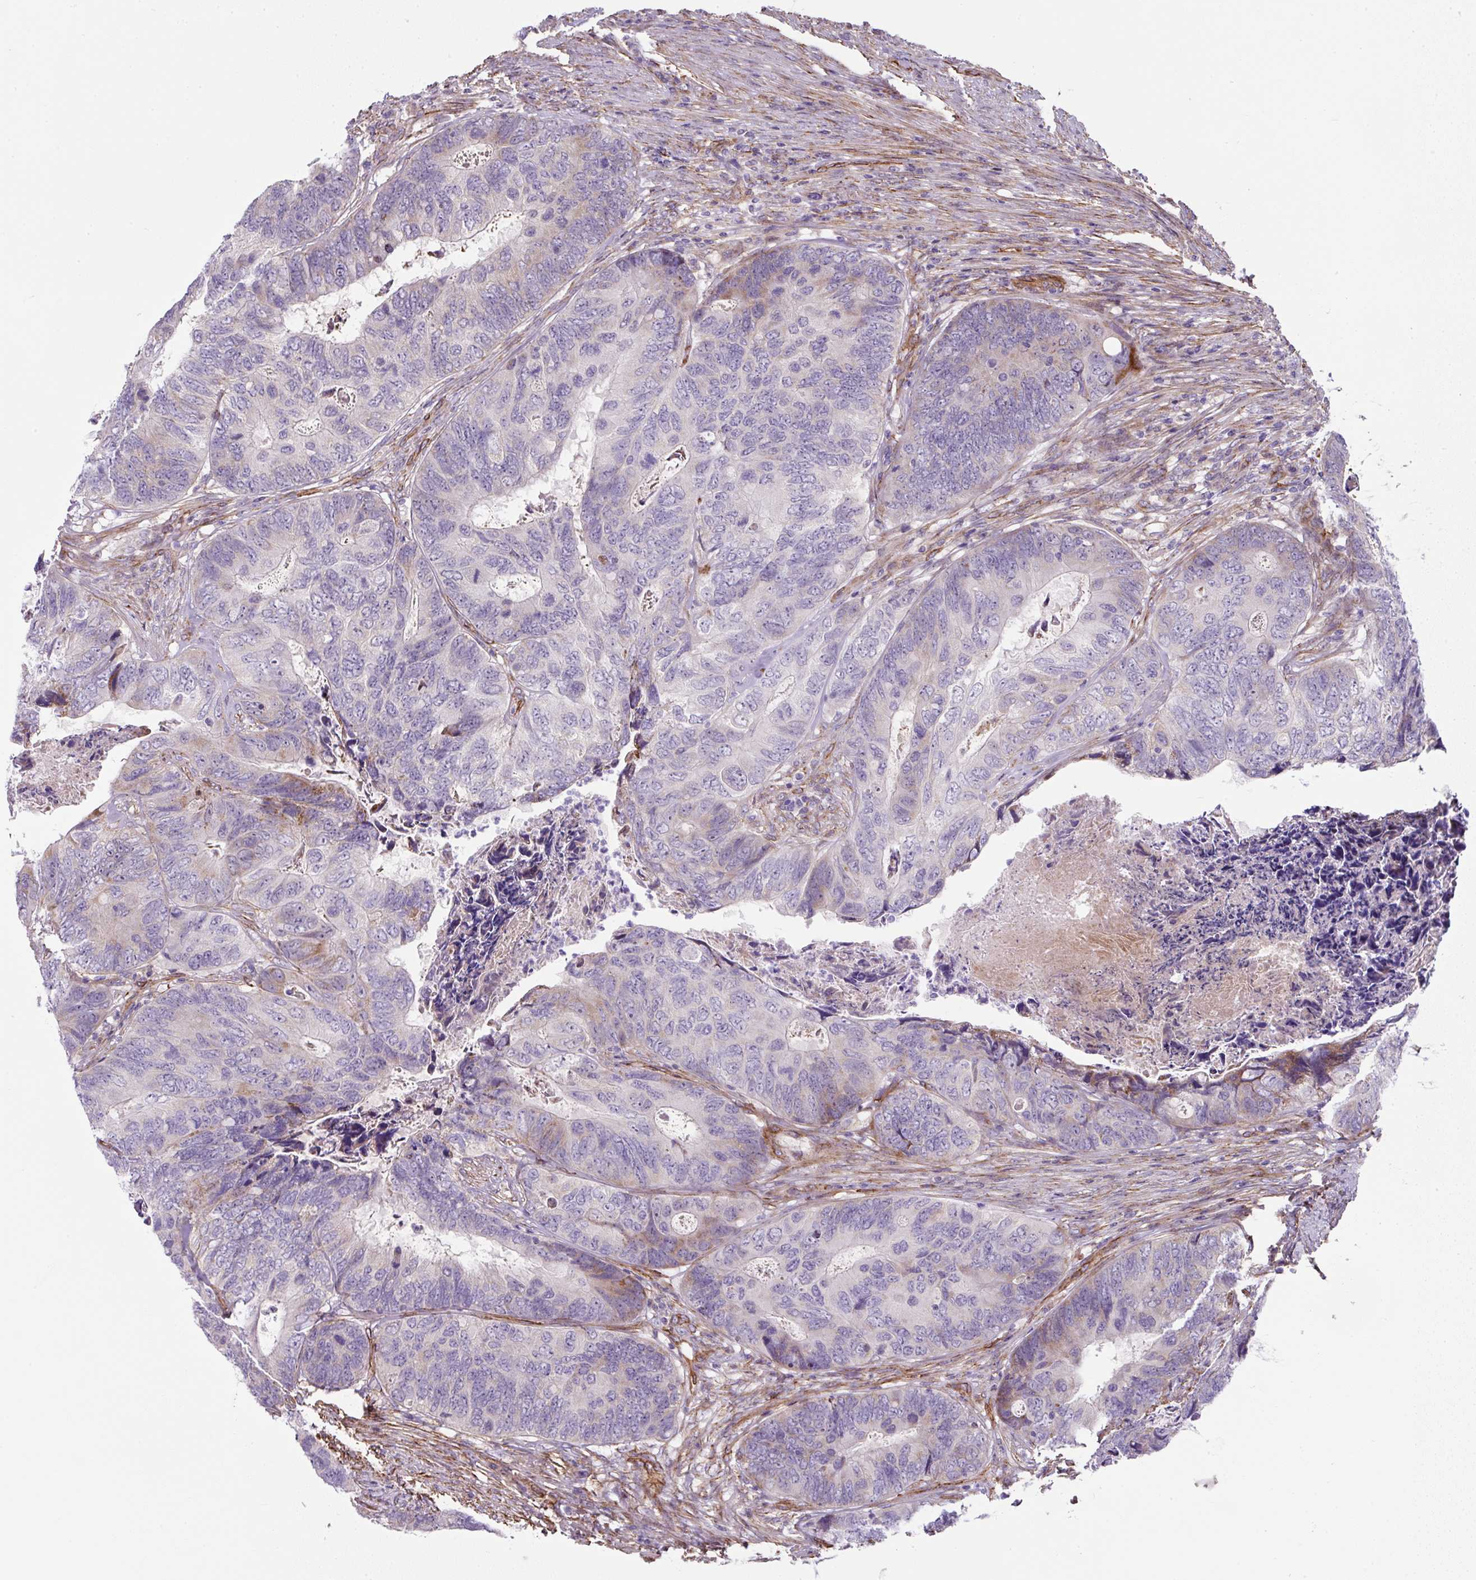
{"staining": {"intensity": "weak", "quantity": "<25%", "location": "cytoplasmic/membranous"}, "tissue": "colorectal cancer", "cell_type": "Tumor cells", "image_type": "cancer", "snomed": [{"axis": "morphology", "description": "Adenocarcinoma, NOS"}, {"axis": "topography", "description": "Colon"}], "caption": "Human colorectal adenocarcinoma stained for a protein using immunohistochemistry (IHC) shows no expression in tumor cells.", "gene": "ANKUB1", "patient": {"sex": "female", "age": 67}}